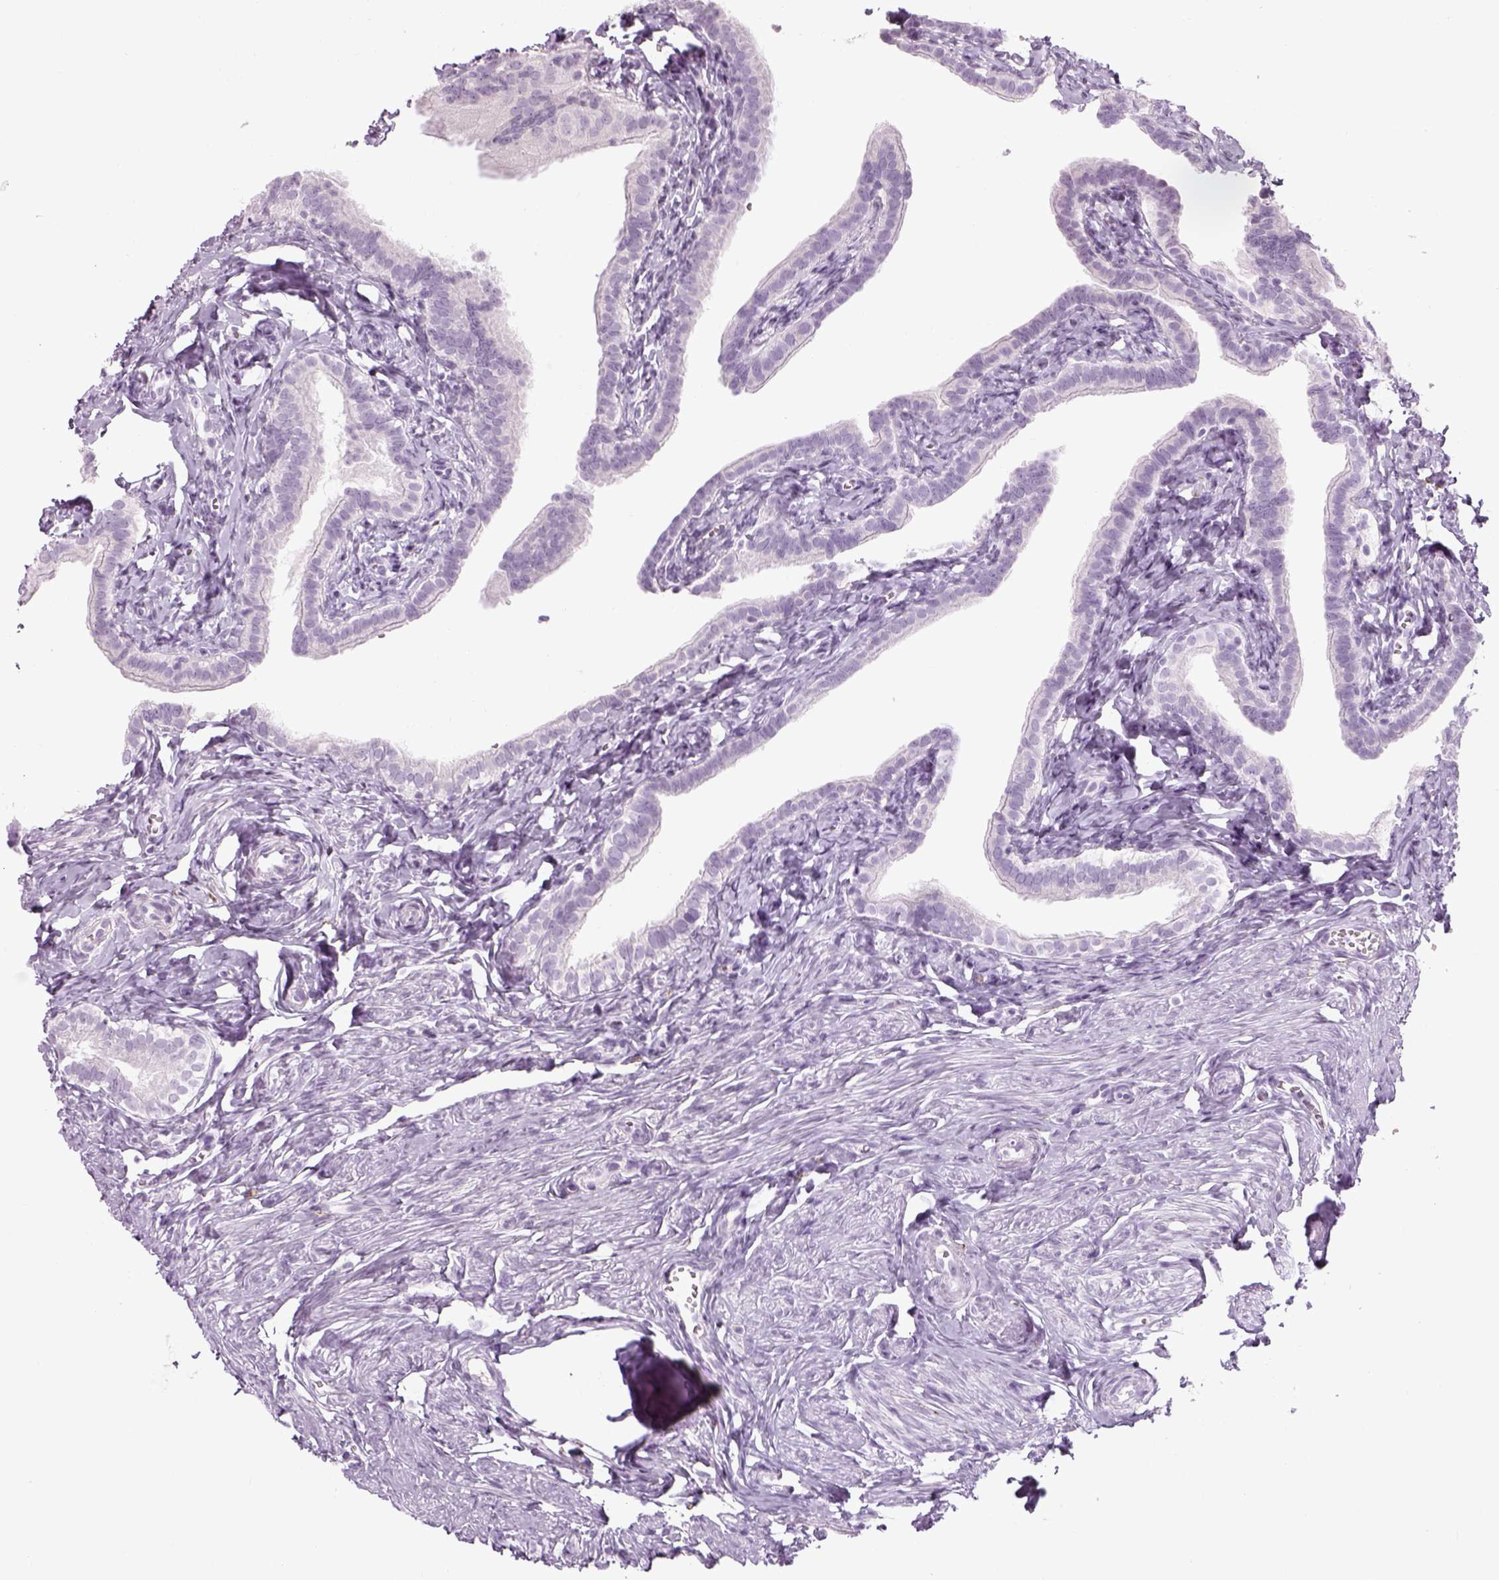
{"staining": {"intensity": "negative", "quantity": "none", "location": "none"}, "tissue": "fallopian tube", "cell_type": "Glandular cells", "image_type": "normal", "snomed": [{"axis": "morphology", "description": "Normal tissue, NOS"}, {"axis": "topography", "description": "Fallopian tube"}], "caption": "Histopathology image shows no significant protein positivity in glandular cells of benign fallopian tube.", "gene": "TH", "patient": {"sex": "female", "age": 41}}